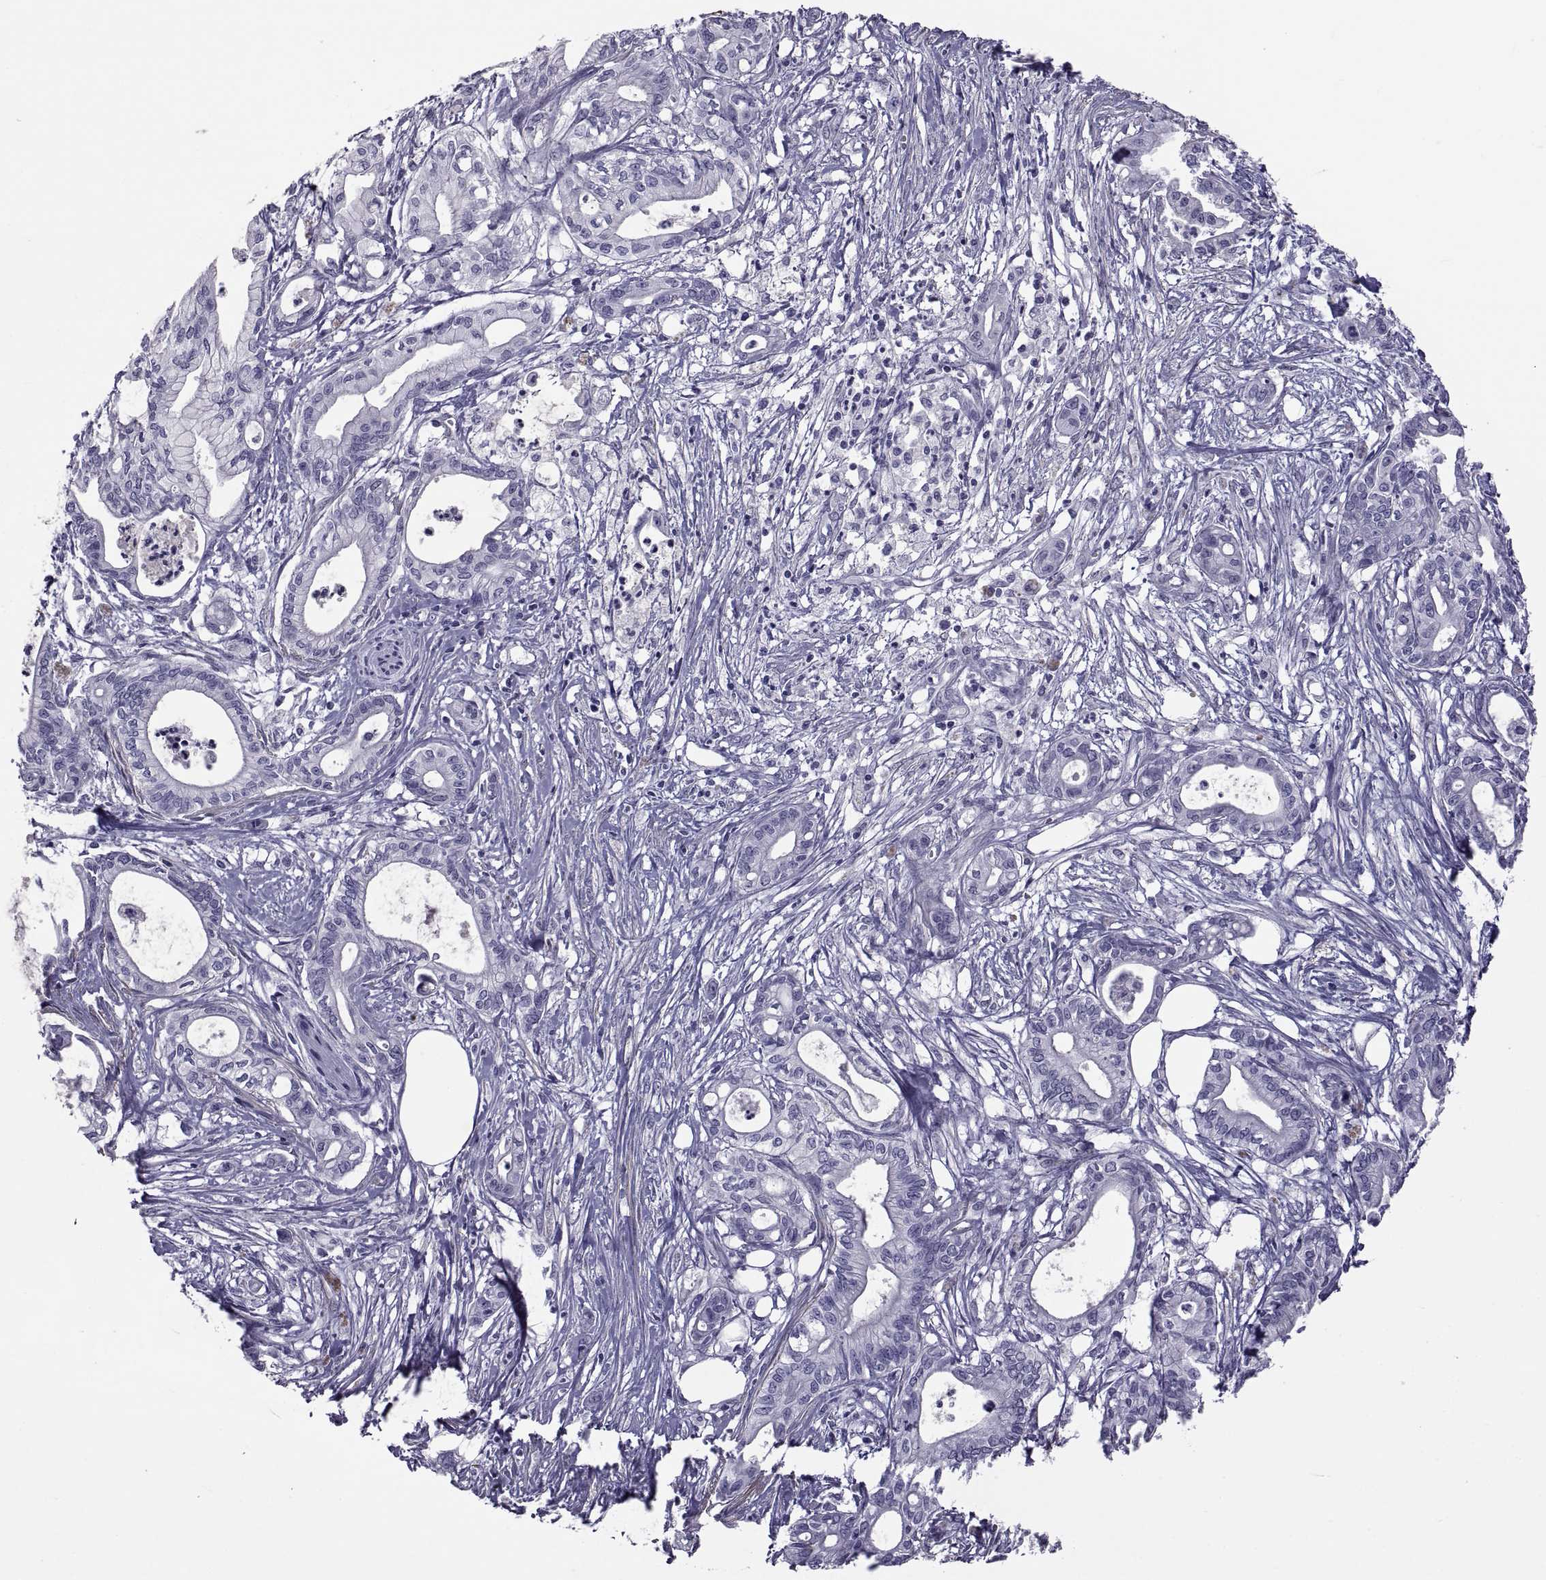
{"staining": {"intensity": "negative", "quantity": "none", "location": "none"}, "tissue": "pancreatic cancer", "cell_type": "Tumor cells", "image_type": "cancer", "snomed": [{"axis": "morphology", "description": "Adenocarcinoma, NOS"}, {"axis": "topography", "description": "Pancreas"}], "caption": "Immunohistochemistry (IHC) of human pancreatic adenocarcinoma exhibits no positivity in tumor cells.", "gene": "MAGEB1", "patient": {"sex": "male", "age": 71}}